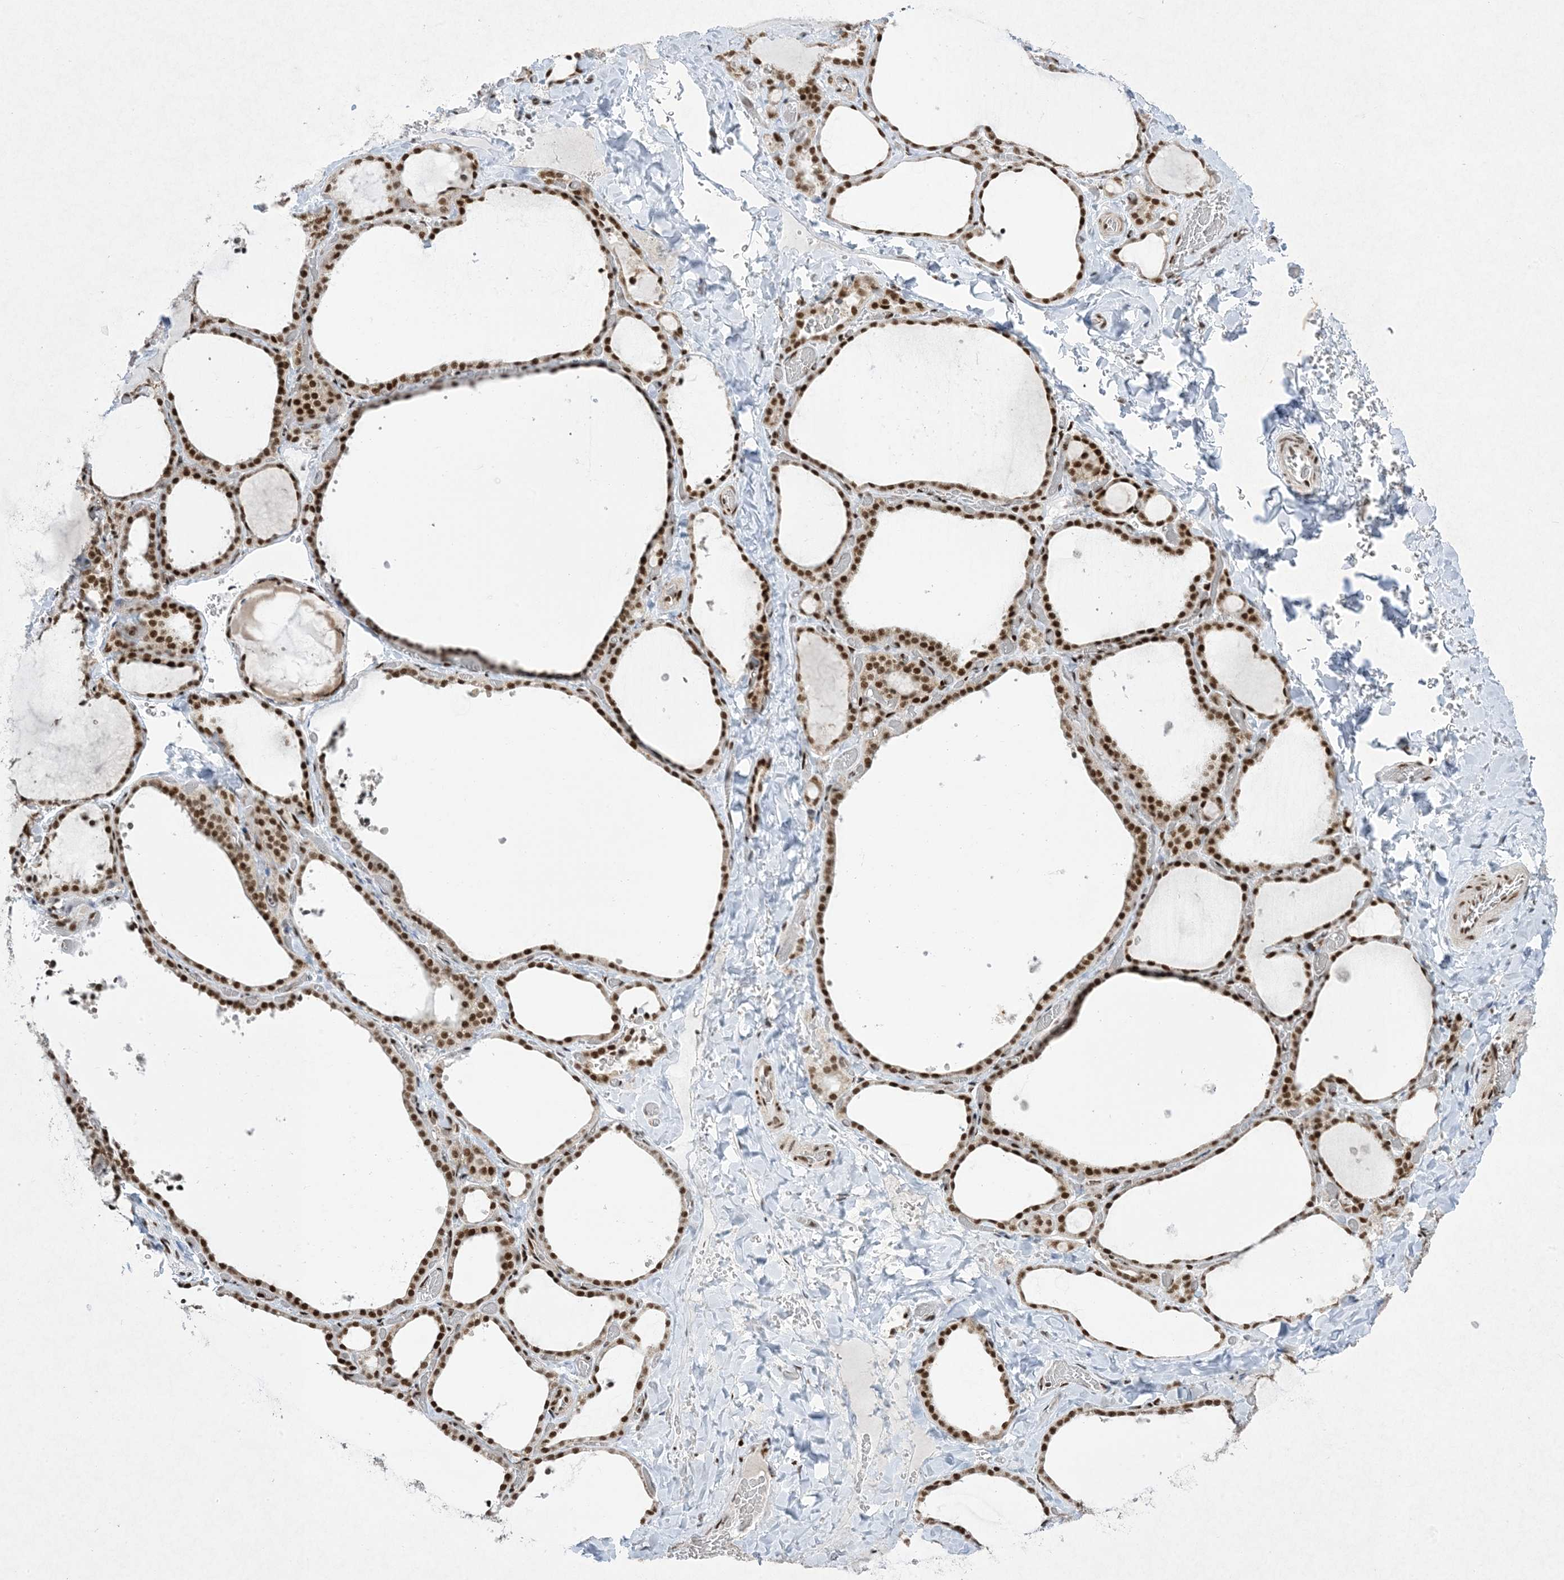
{"staining": {"intensity": "strong", "quantity": ">75%", "location": "nuclear"}, "tissue": "thyroid gland", "cell_type": "Glandular cells", "image_type": "normal", "snomed": [{"axis": "morphology", "description": "Normal tissue, NOS"}, {"axis": "topography", "description": "Thyroid gland"}], "caption": "A histopathology image of thyroid gland stained for a protein demonstrates strong nuclear brown staining in glandular cells. (DAB IHC, brown staining for protein, blue staining for nuclei).", "gene": "PKNOX2", "patient": {"sex": "female", "age": 22}}